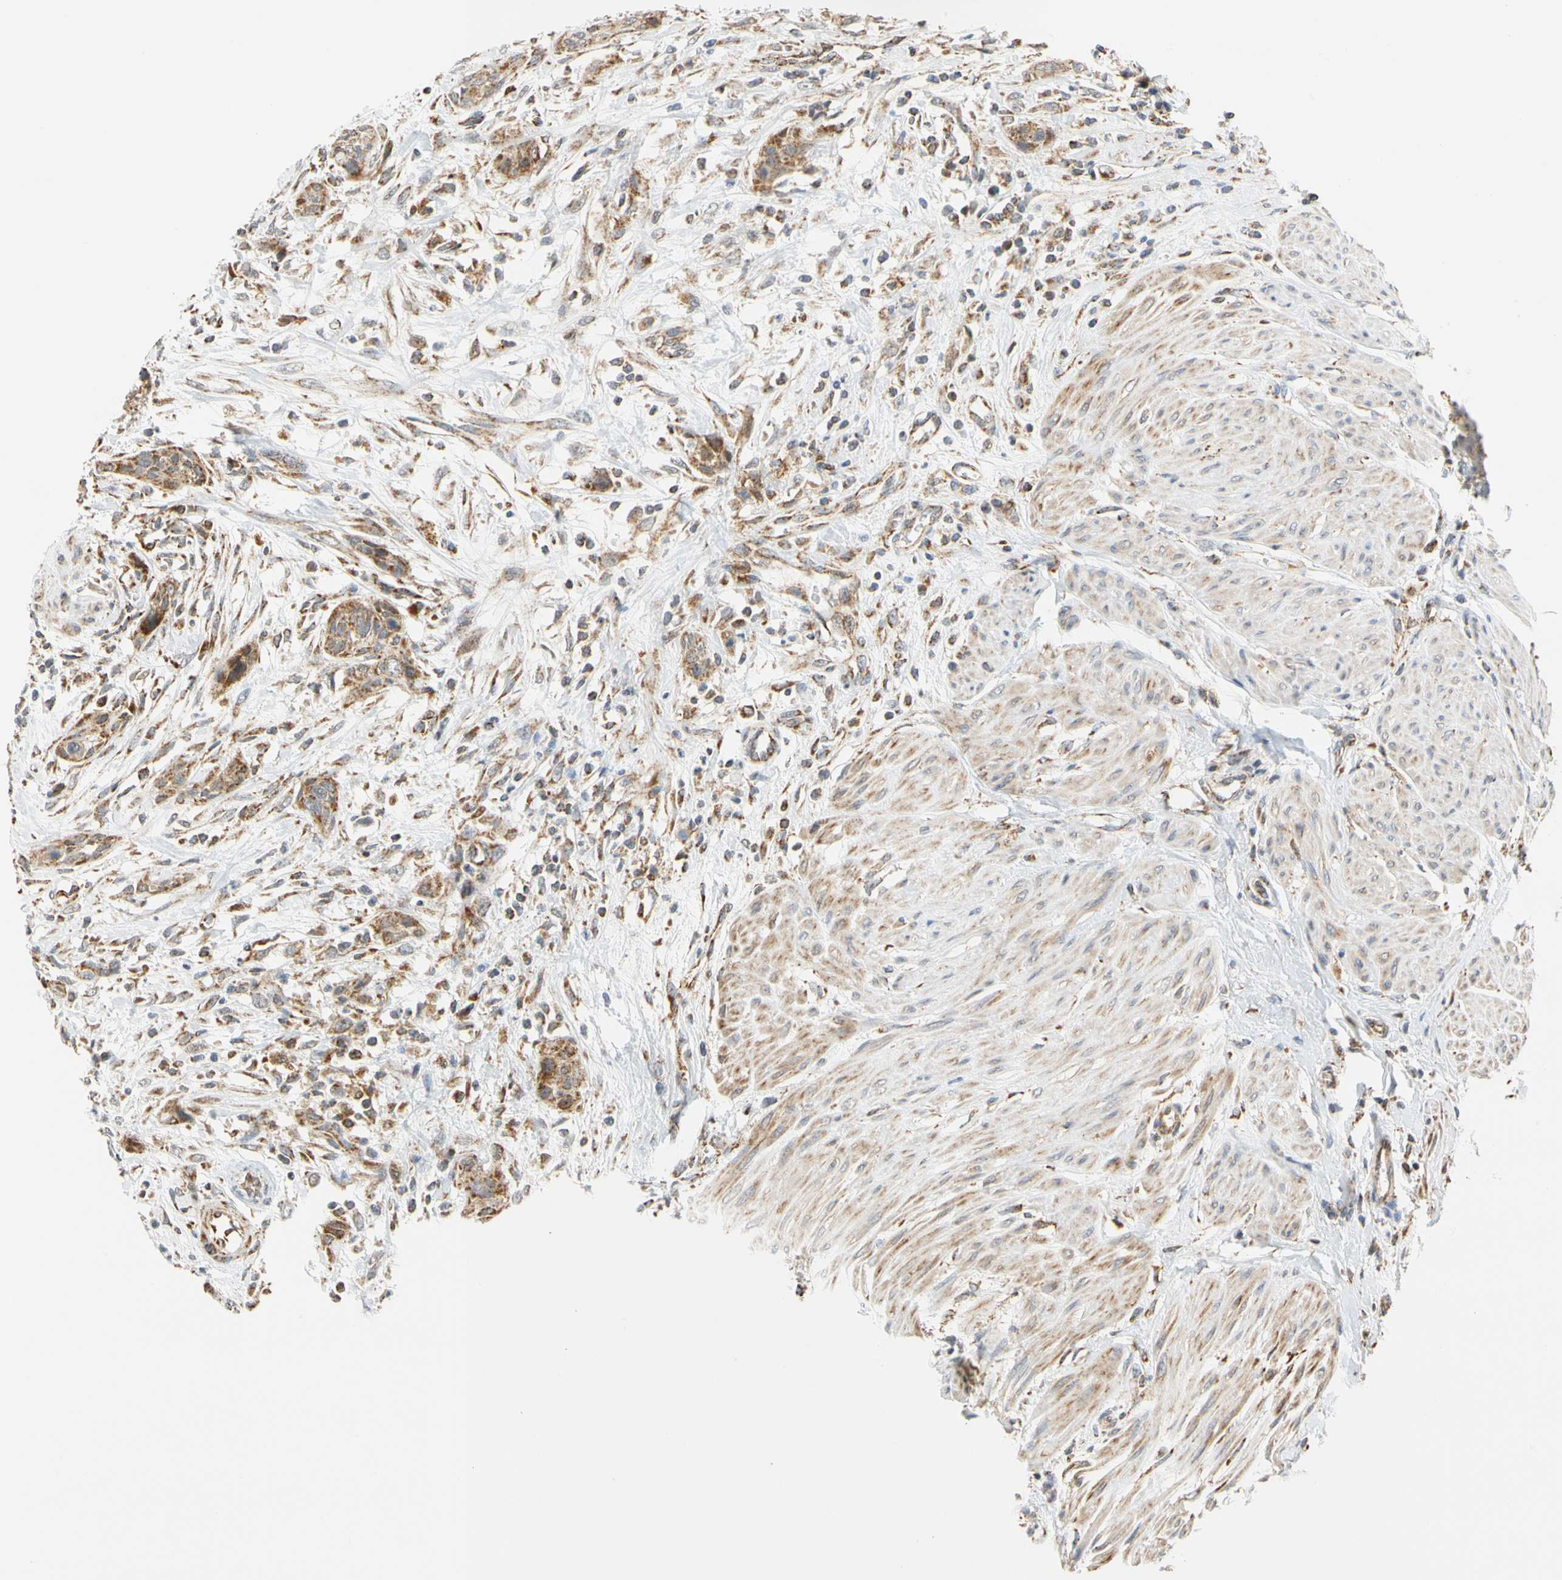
{"staining": {"intensity": "moderate", "quantity": ">75%", "location": "cytoplasmic/membranous"}, "tissue": "urothelial cancer", "cell_type": "Tumor cells", "image_type": "cancer", "snomed": [{"axis": "morphology", "description": "Urothelial carcinoma, High grade"}, {"axis": "topography", "description": "Urinary bladder"}], "caption": "The immunohistochemical stain highlights moderate cytoplasmic/membranous expression in tumor cells of urothelial cancer tissue.", "gene": "SFXN3", "patient": {"sex": "male", "age": 35}}